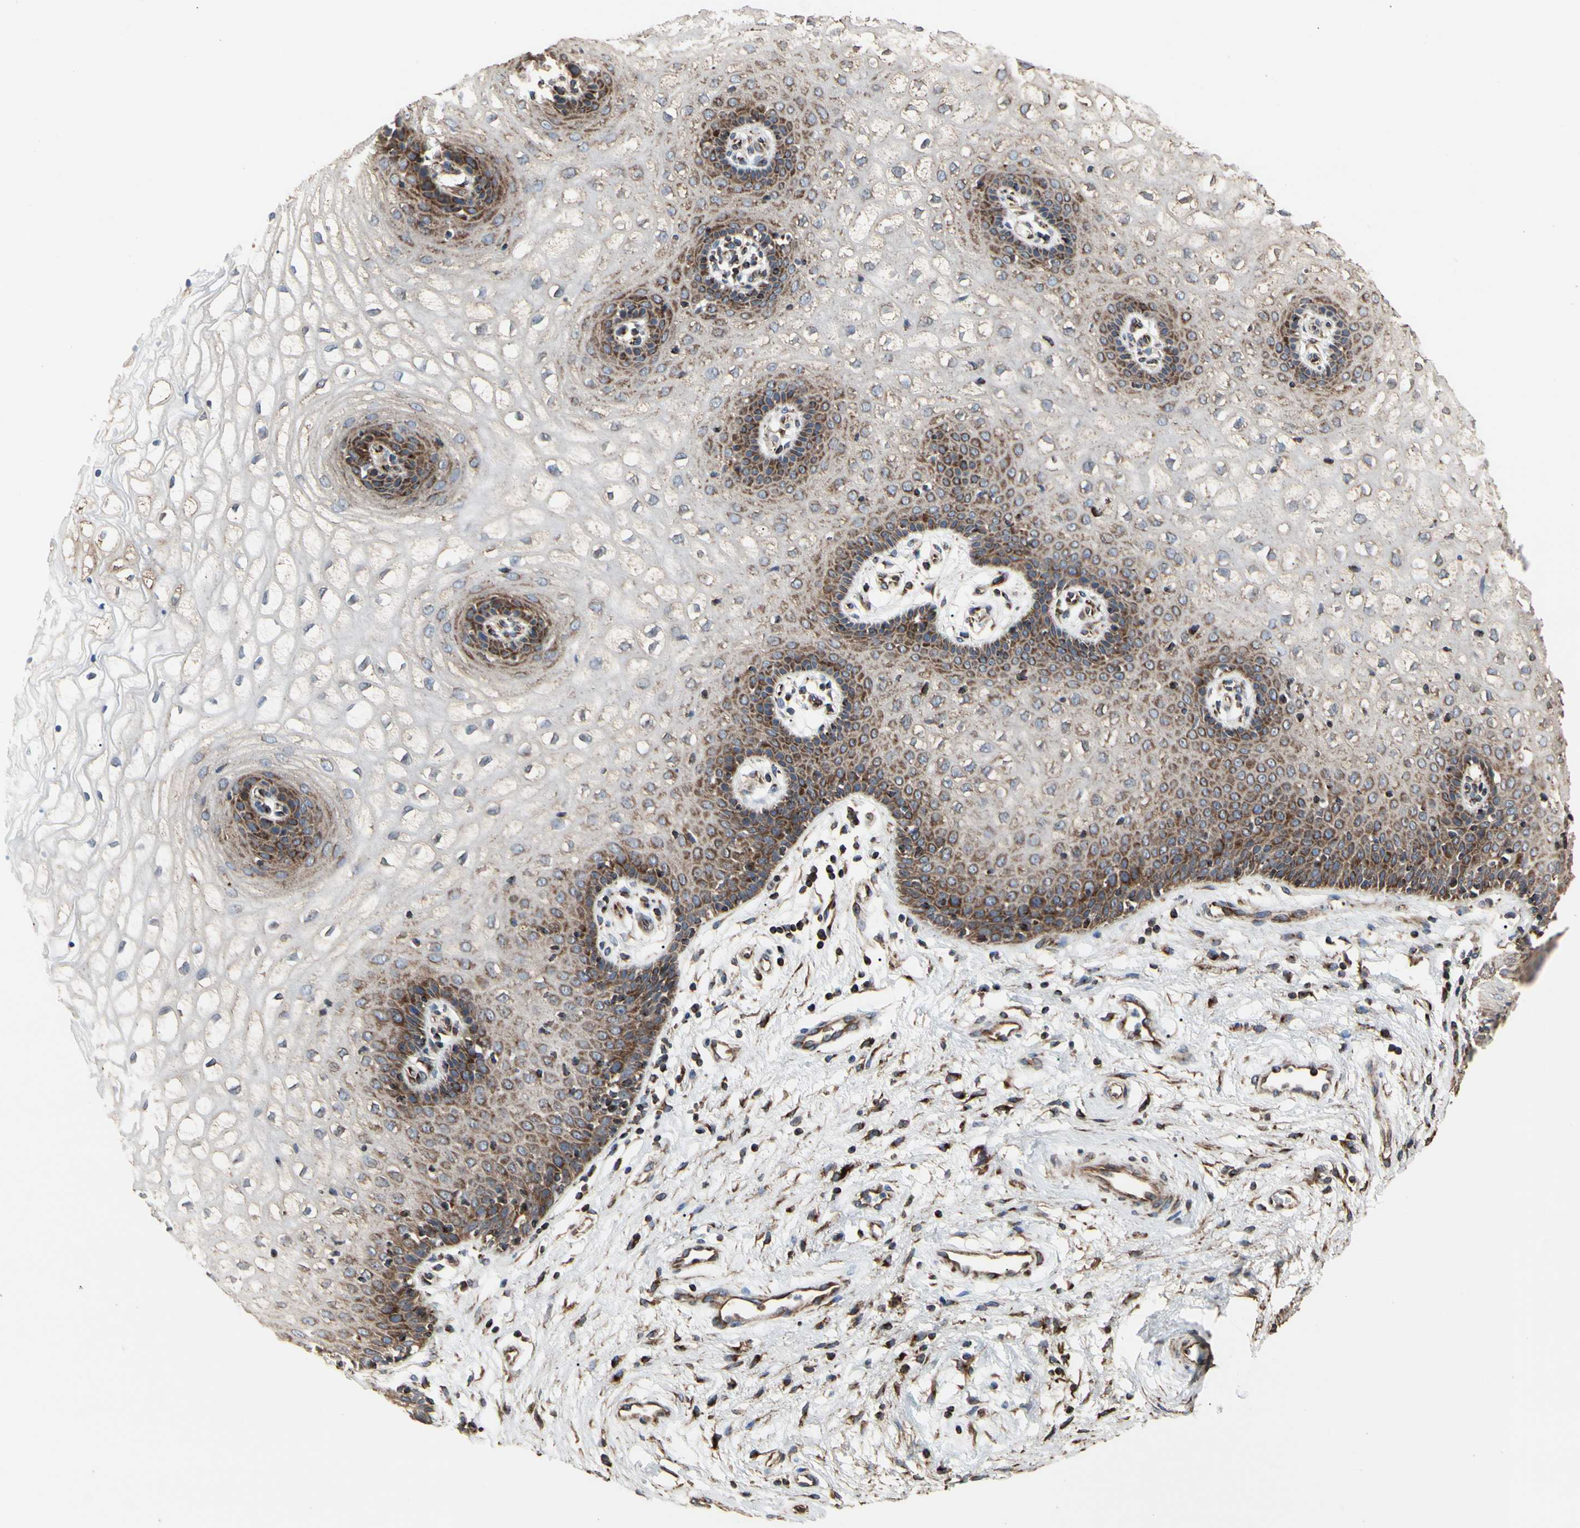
{"staining": {"intensity": "moderate", "quantity": "25%-75%", "location": "cytoplasmic/membranous"}, "tissue": "vagina", "cell_type": "Squamous epithelial cells", "image_type": "normal", "snomed": [{"axis": "morphology", "description": "Normal tissue, NOS"}, {"axis": "topography", "description": "Vagina"}], "caption": "Moderate cytoplasmic/membranous expression is present in approximately 25%-75% of squamous epithelial cells in benign vagina.", "gene": "TUBA1A", "patient": {"sex": "female", "age": 34}}